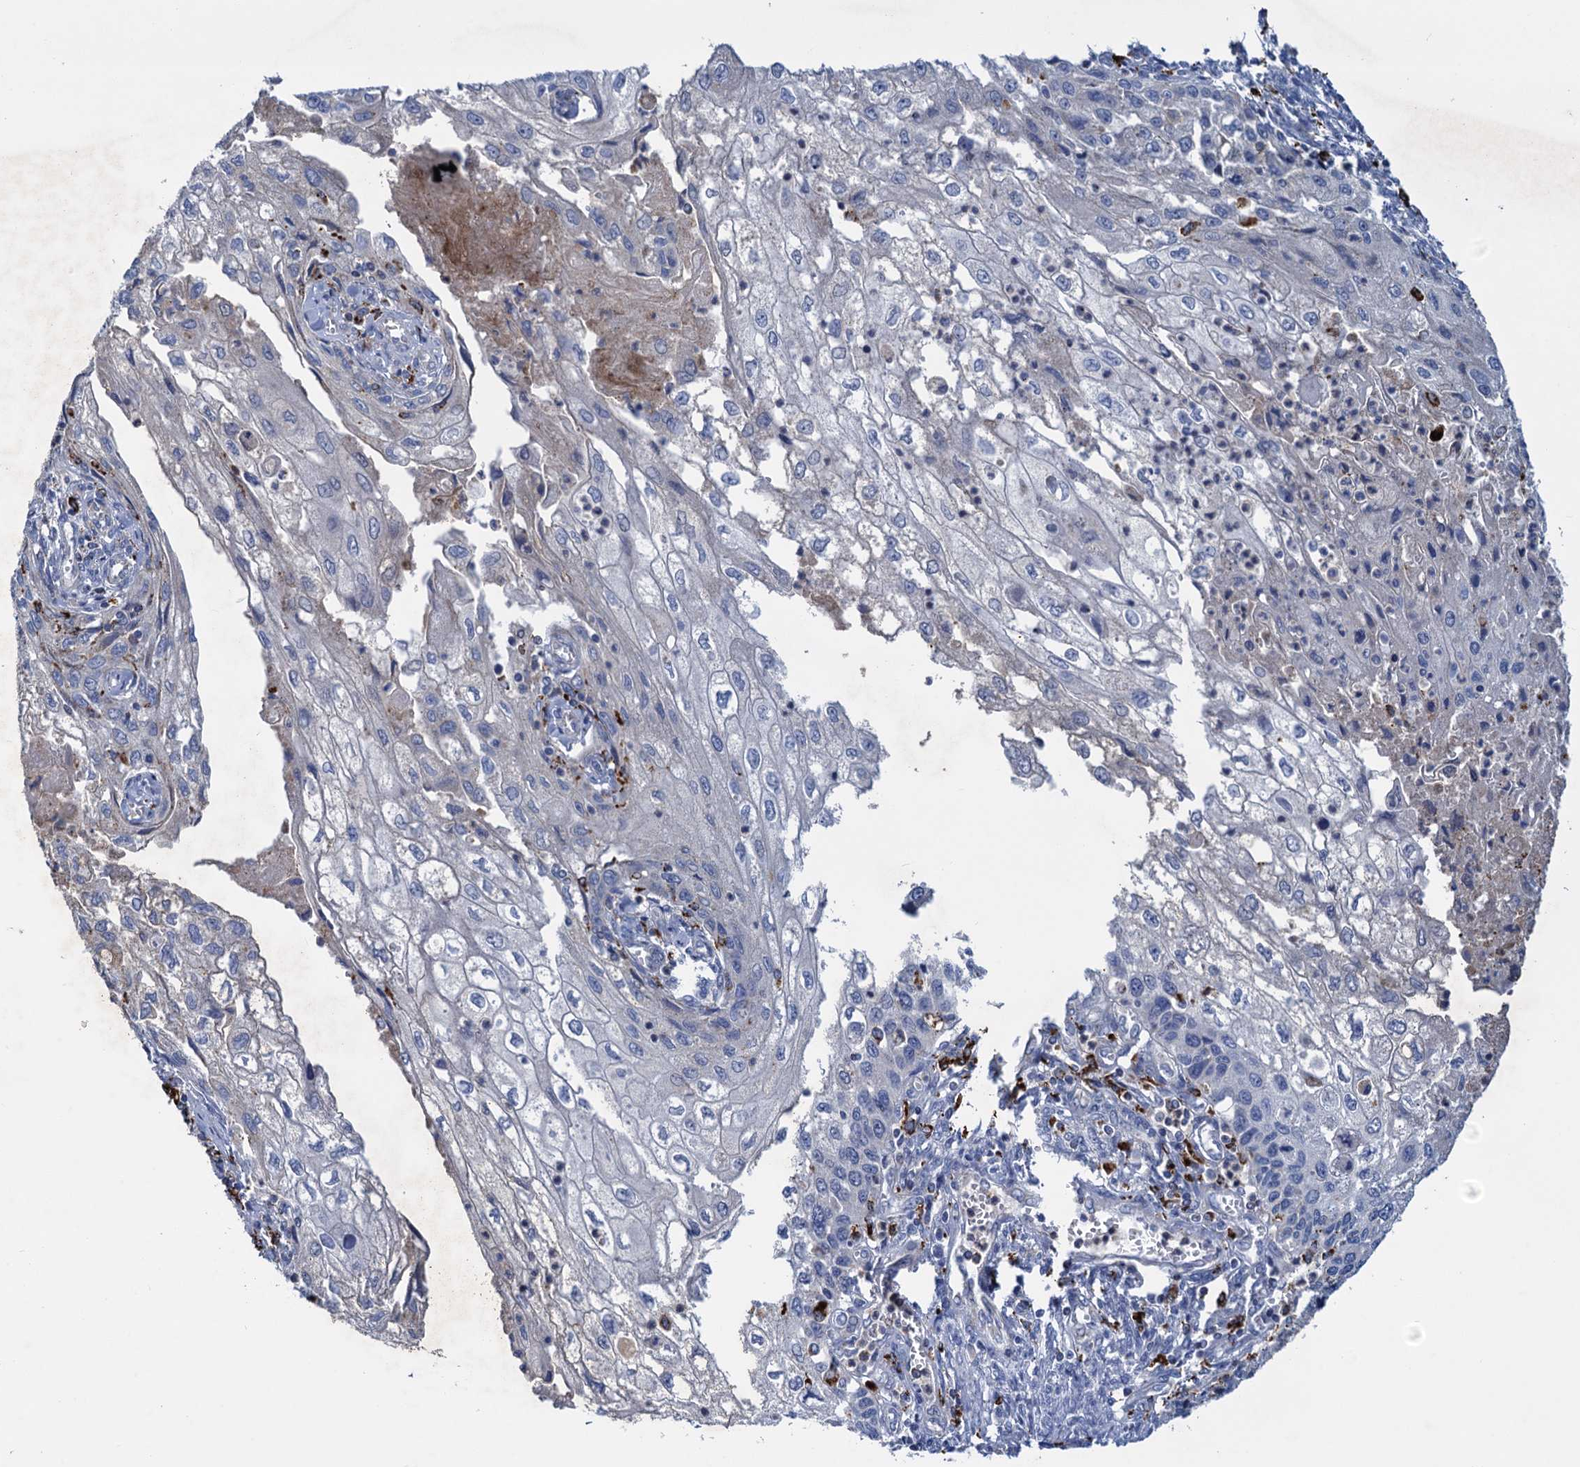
{"staining": {"intensity": "negative", "quantity": "none", "location": "none"}, "tissue": "cervical cancer", "cell_type": "Tumor cells", "image_type": "cancer", "snomed": [{"axis": "morphology", "description": "Squamous cell carcinoma, NOS"}, {"axis": "topography", "description": "Cervix"}], "caption": "Human cervical squamous cell carcinoma stained for a protein using immunohistochemistry displays no staining in tumor cells.", "gene": "ANKS3", "patient": {"sex": "female", "age": 67}}